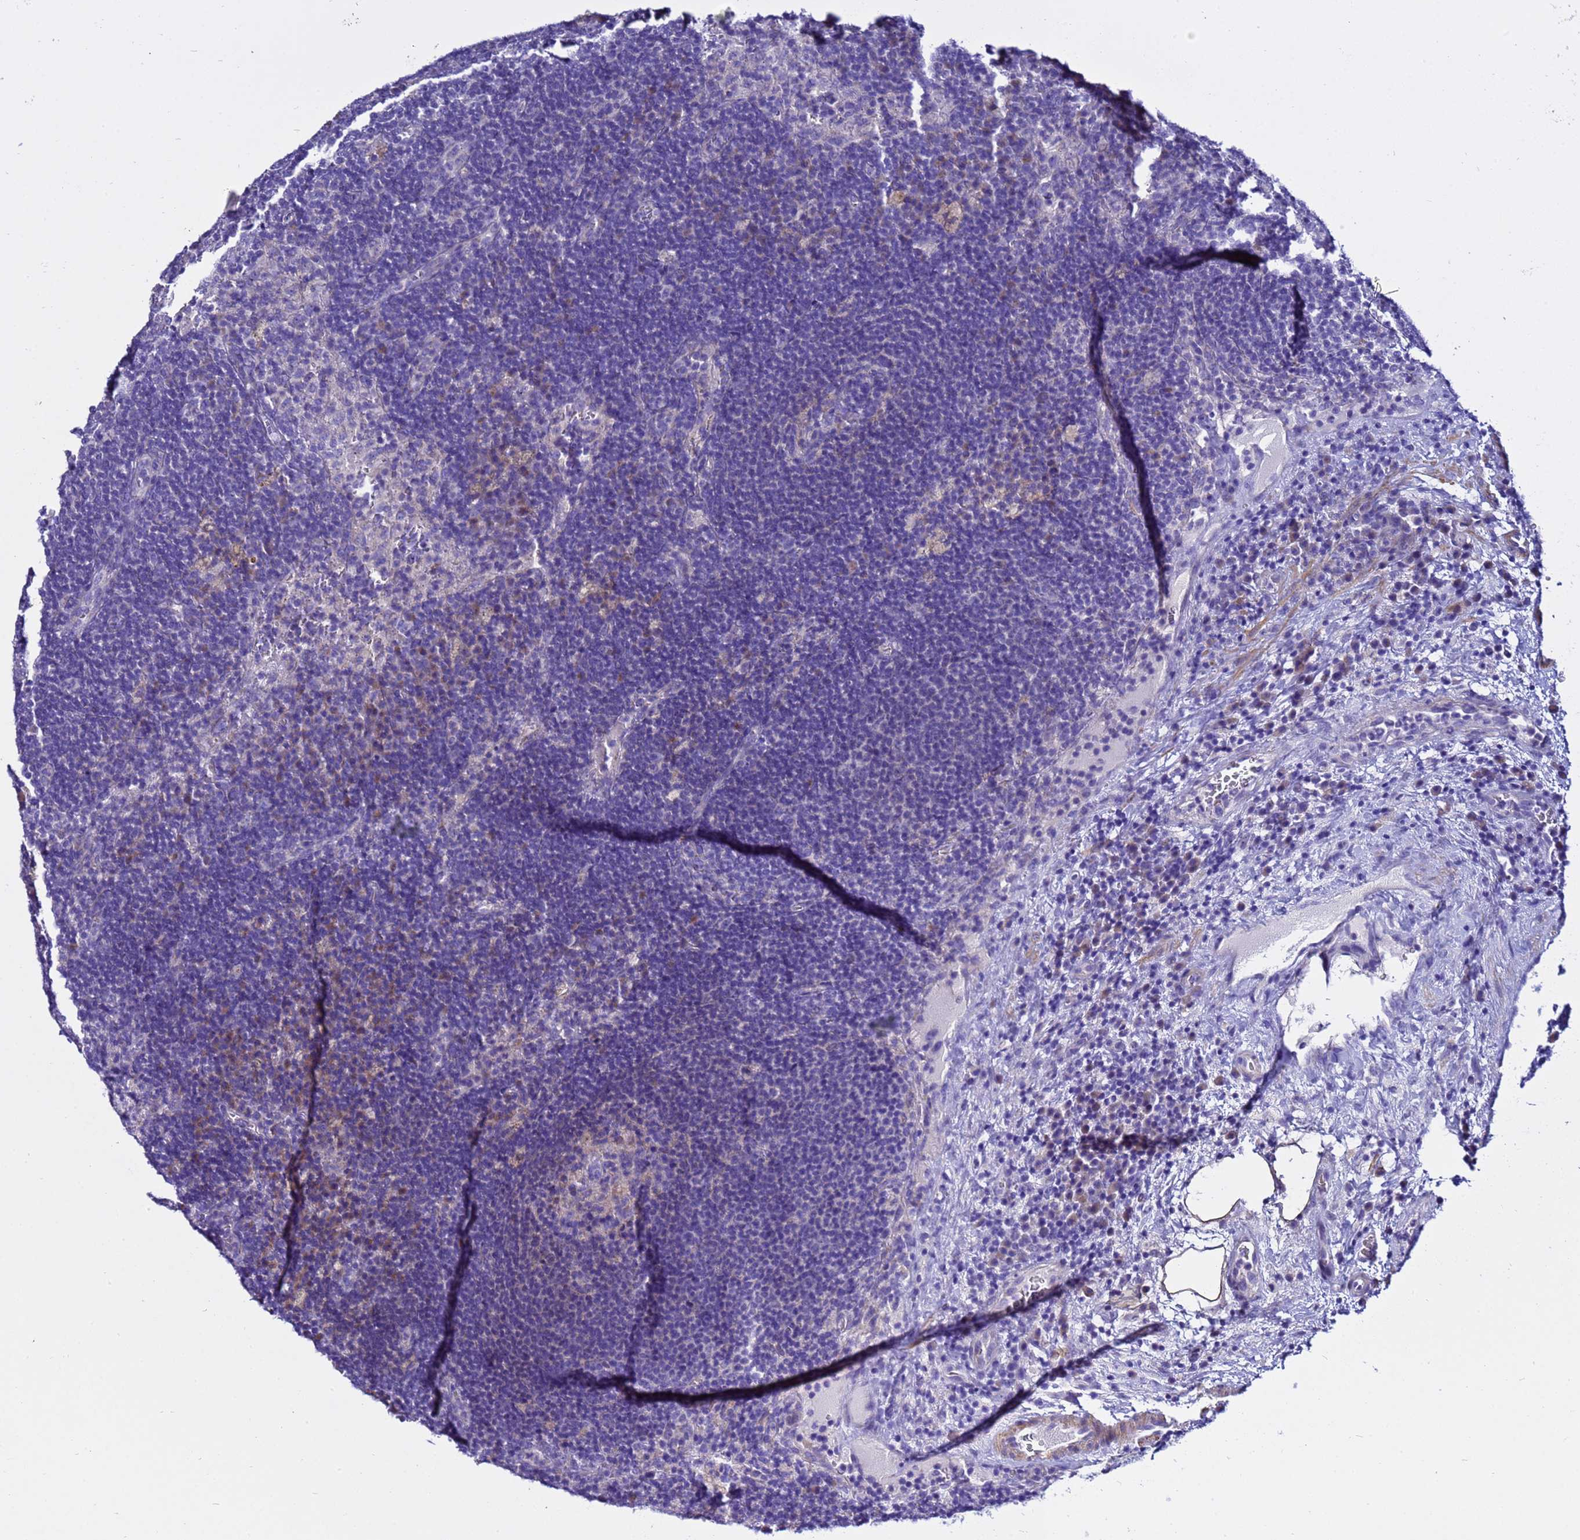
{"staining": {"intensity": "negative", "quantity": "none", "location": "none"}, "tissue": "lymph node", "cell_type": "Germinal center cells", "image_type": "normal", "snomed": [{"axis": "morphology", "description": "Normal tissue, NOS"}, {"axis": "topography", "description": "Lymph node"}], "caption": "Lymph node stained for a protein using immunohistochemistry (IHC) demonstrates no expression germinal center cells.", "gene": "USP18", "patient": {"sex": "female", "age": 70}}